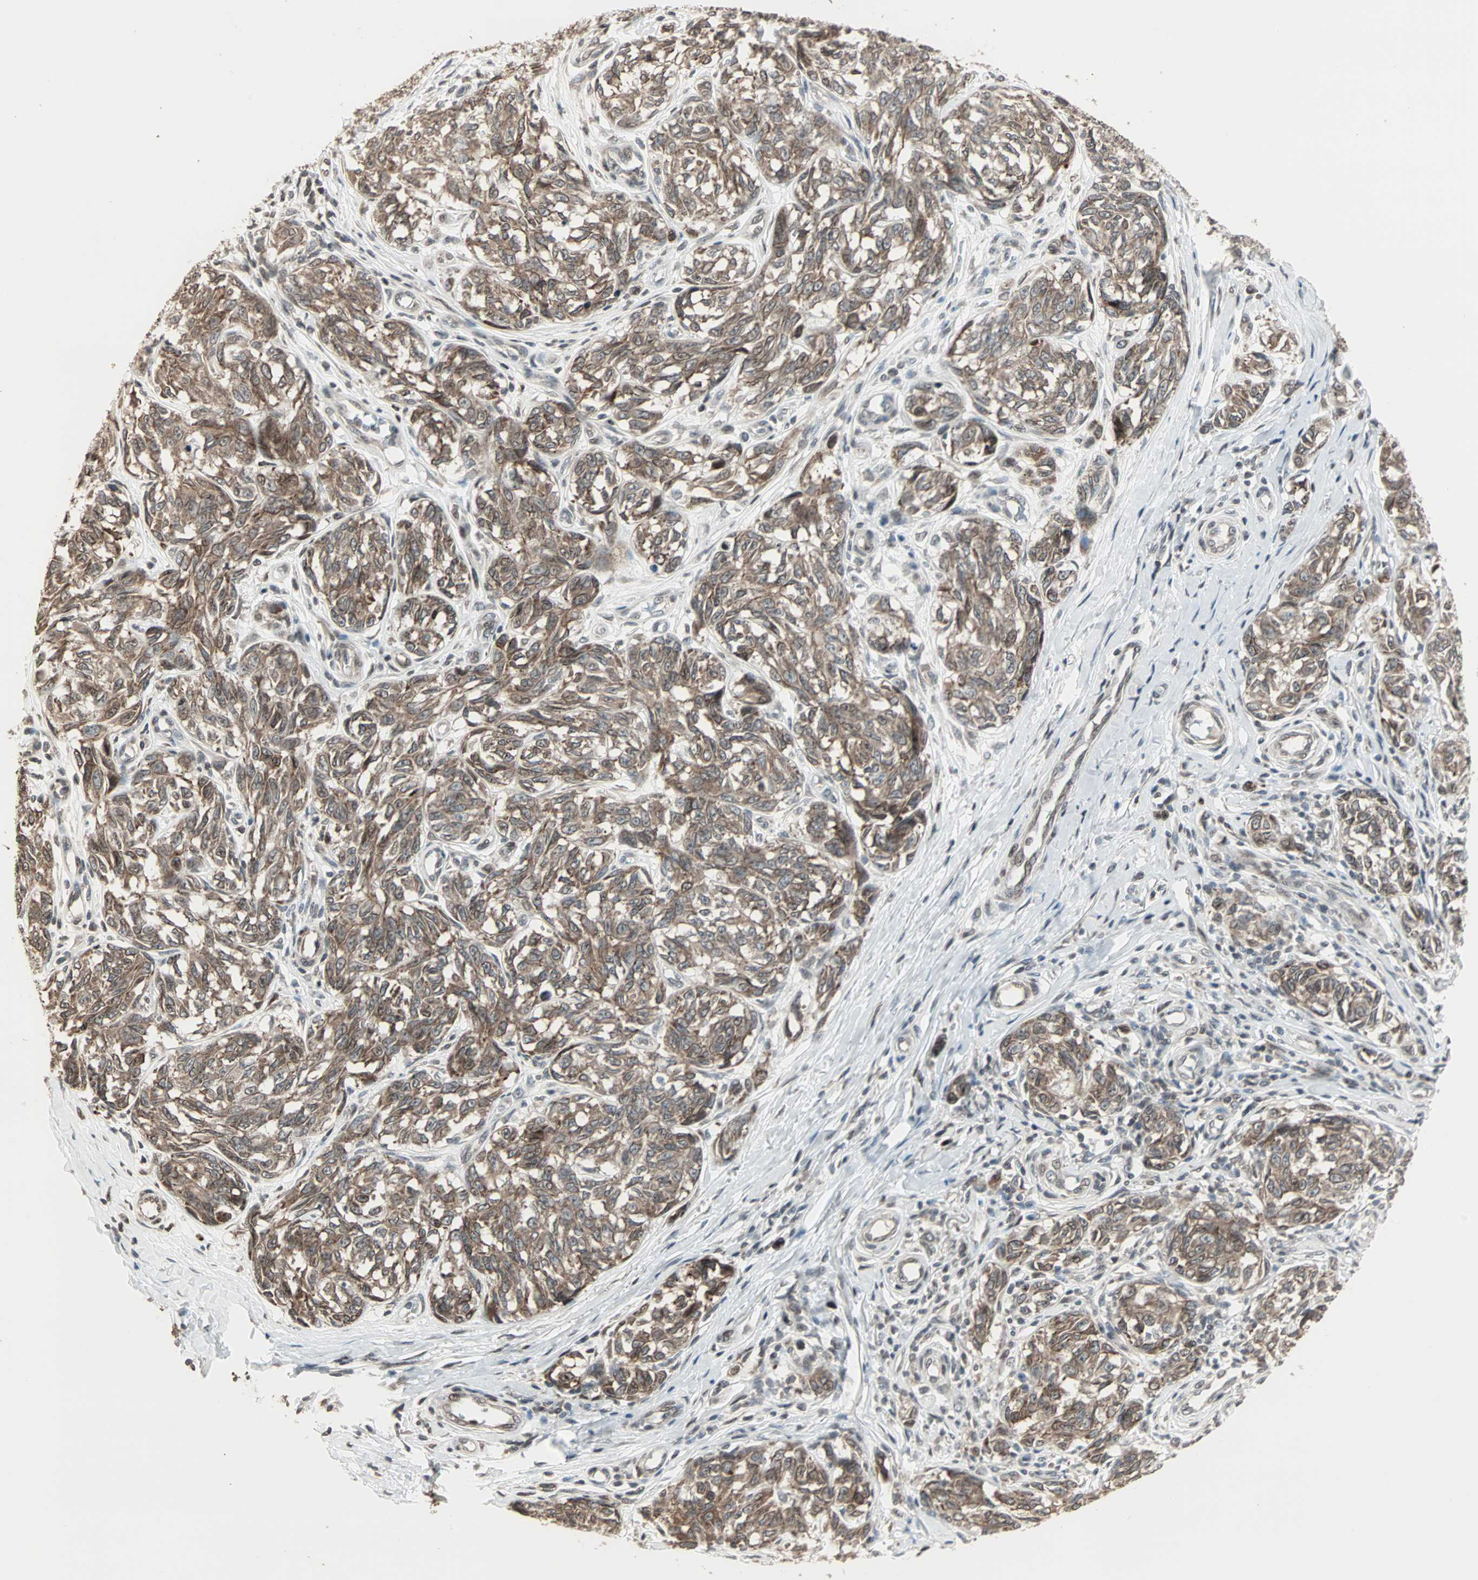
{"staining": {"intensity": "moderate", "quantity": ">75%", "location": "cytoplasmic/membranous"}, "tissue": "melanoma", "cell_type": "Tumor cells", "image_type": "cancer", "snomed": [{"axis": "morphology", "description": "Malignant melanoma, NOS"}, {"axis": "topography", "description": "Skin"}], "caption": "An IHC image of neoplastic tissue is shown. Protein staining in brown highlights moderate cytoplasmic/membranous positivity in malignant melanoma within tumor cells. The staining is performed using DAB (3,3'-diaminobenzidine) brown chromogen to label protein expression. The nuclei are counter-stained blue using hematoxylin.", "gene": "CBLC", "patient": {"sex": "female", "age": 64}}